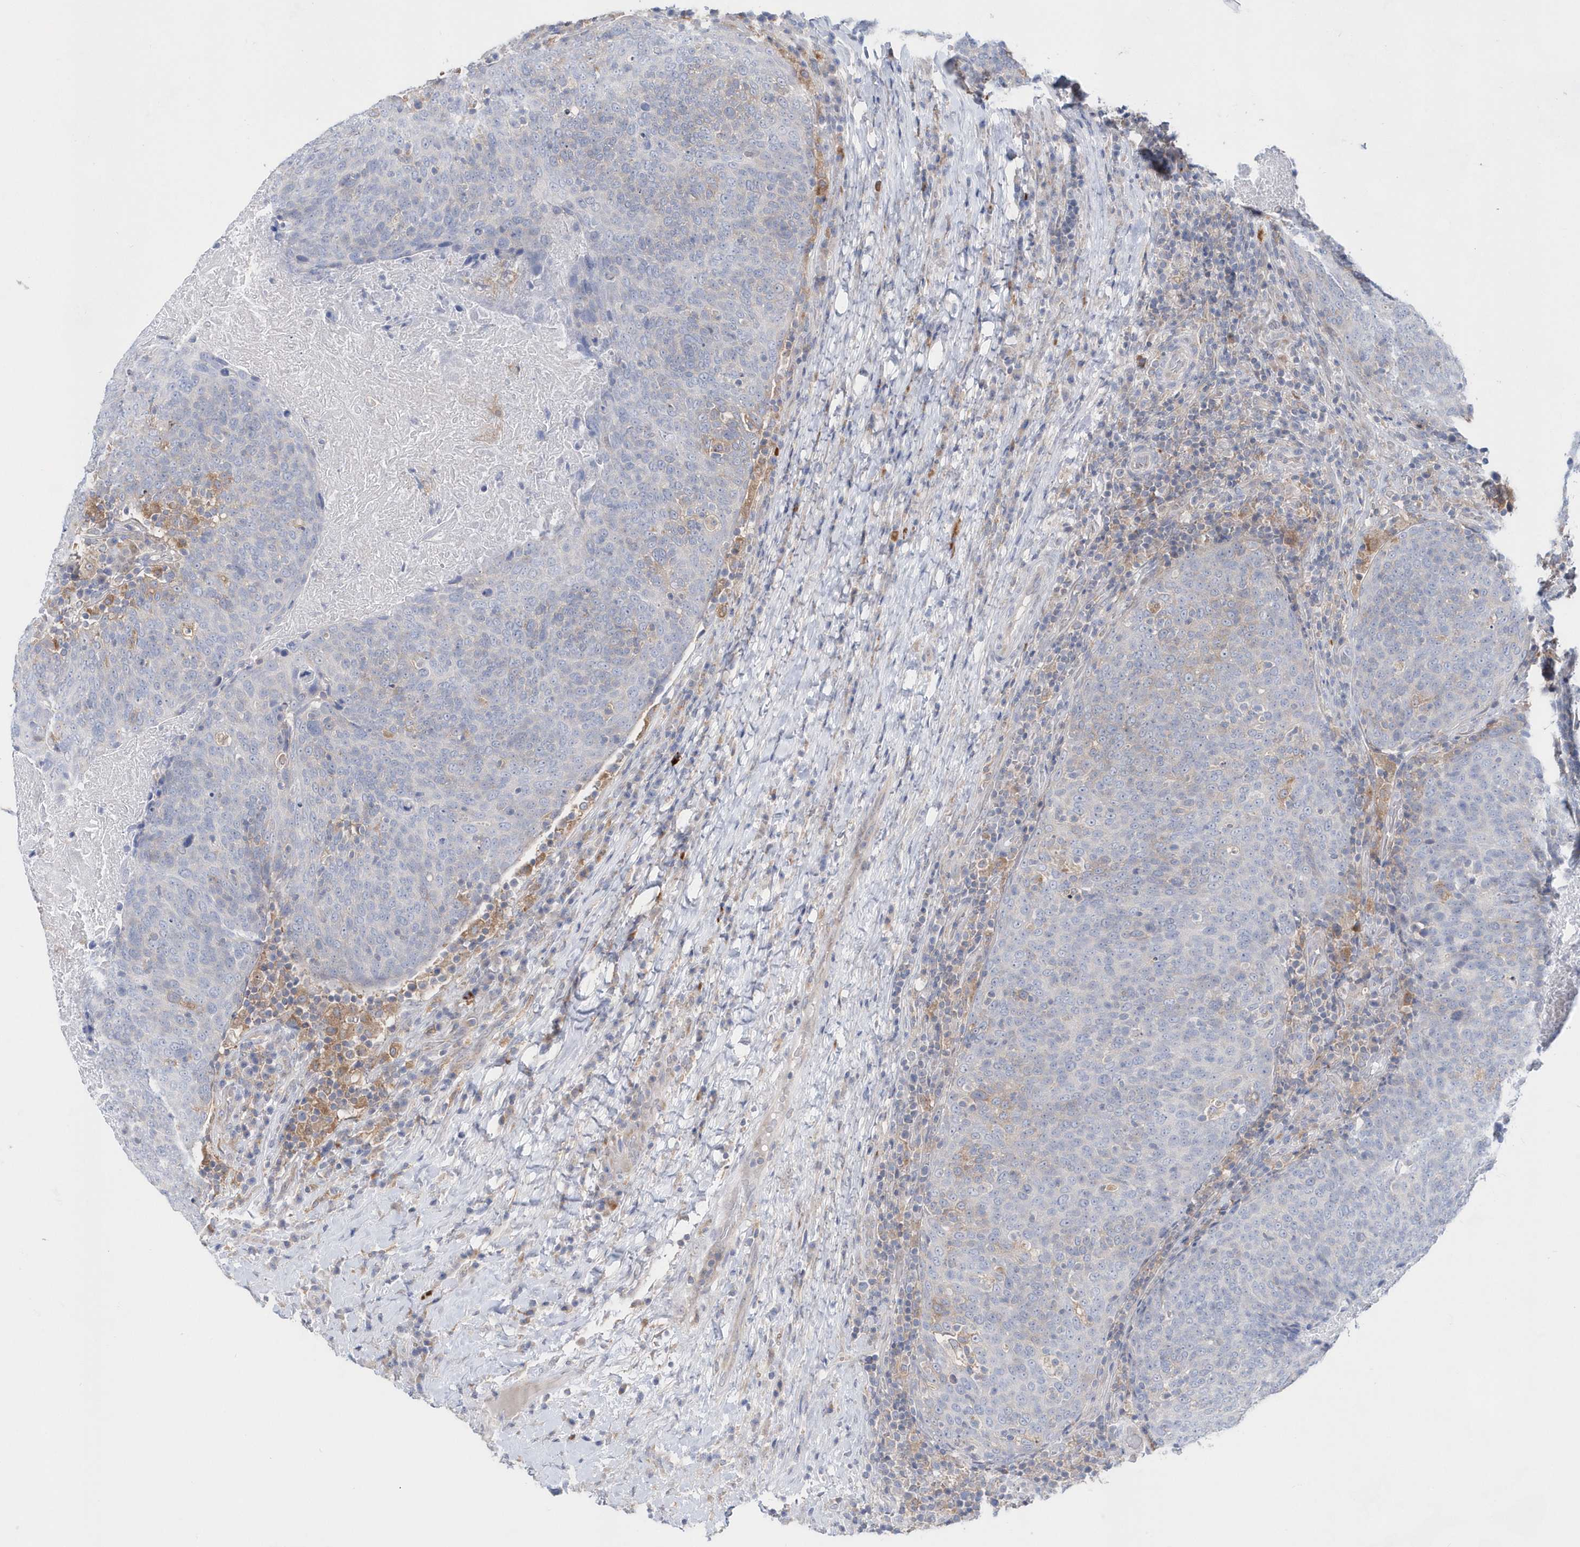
{"staining": {"intensity": "negative", "quantity": "none", "location": "none"}, "tissue": "head and neck cancer", "cell_type": "Tumor cells", "image_type": "cancer", "snomed": [{"axis": "morphology", "description": "Squamous cell carcinoma, NOS"}, {"axis": "morphology", "description": "Squamous cell carcinoma, metastatic, NOS"}, {"axis": "topography", "description": "Lymph node"}, {"axis": "topography", "description": "Head-Neck"}], "caption": "Human head and neck metastatic squamous cell carcinoma stained for a protein using IHC exhibits no expression in tumor cells.", "gene": "BDH2", "patient": {"sex": "male", "age": 62}}